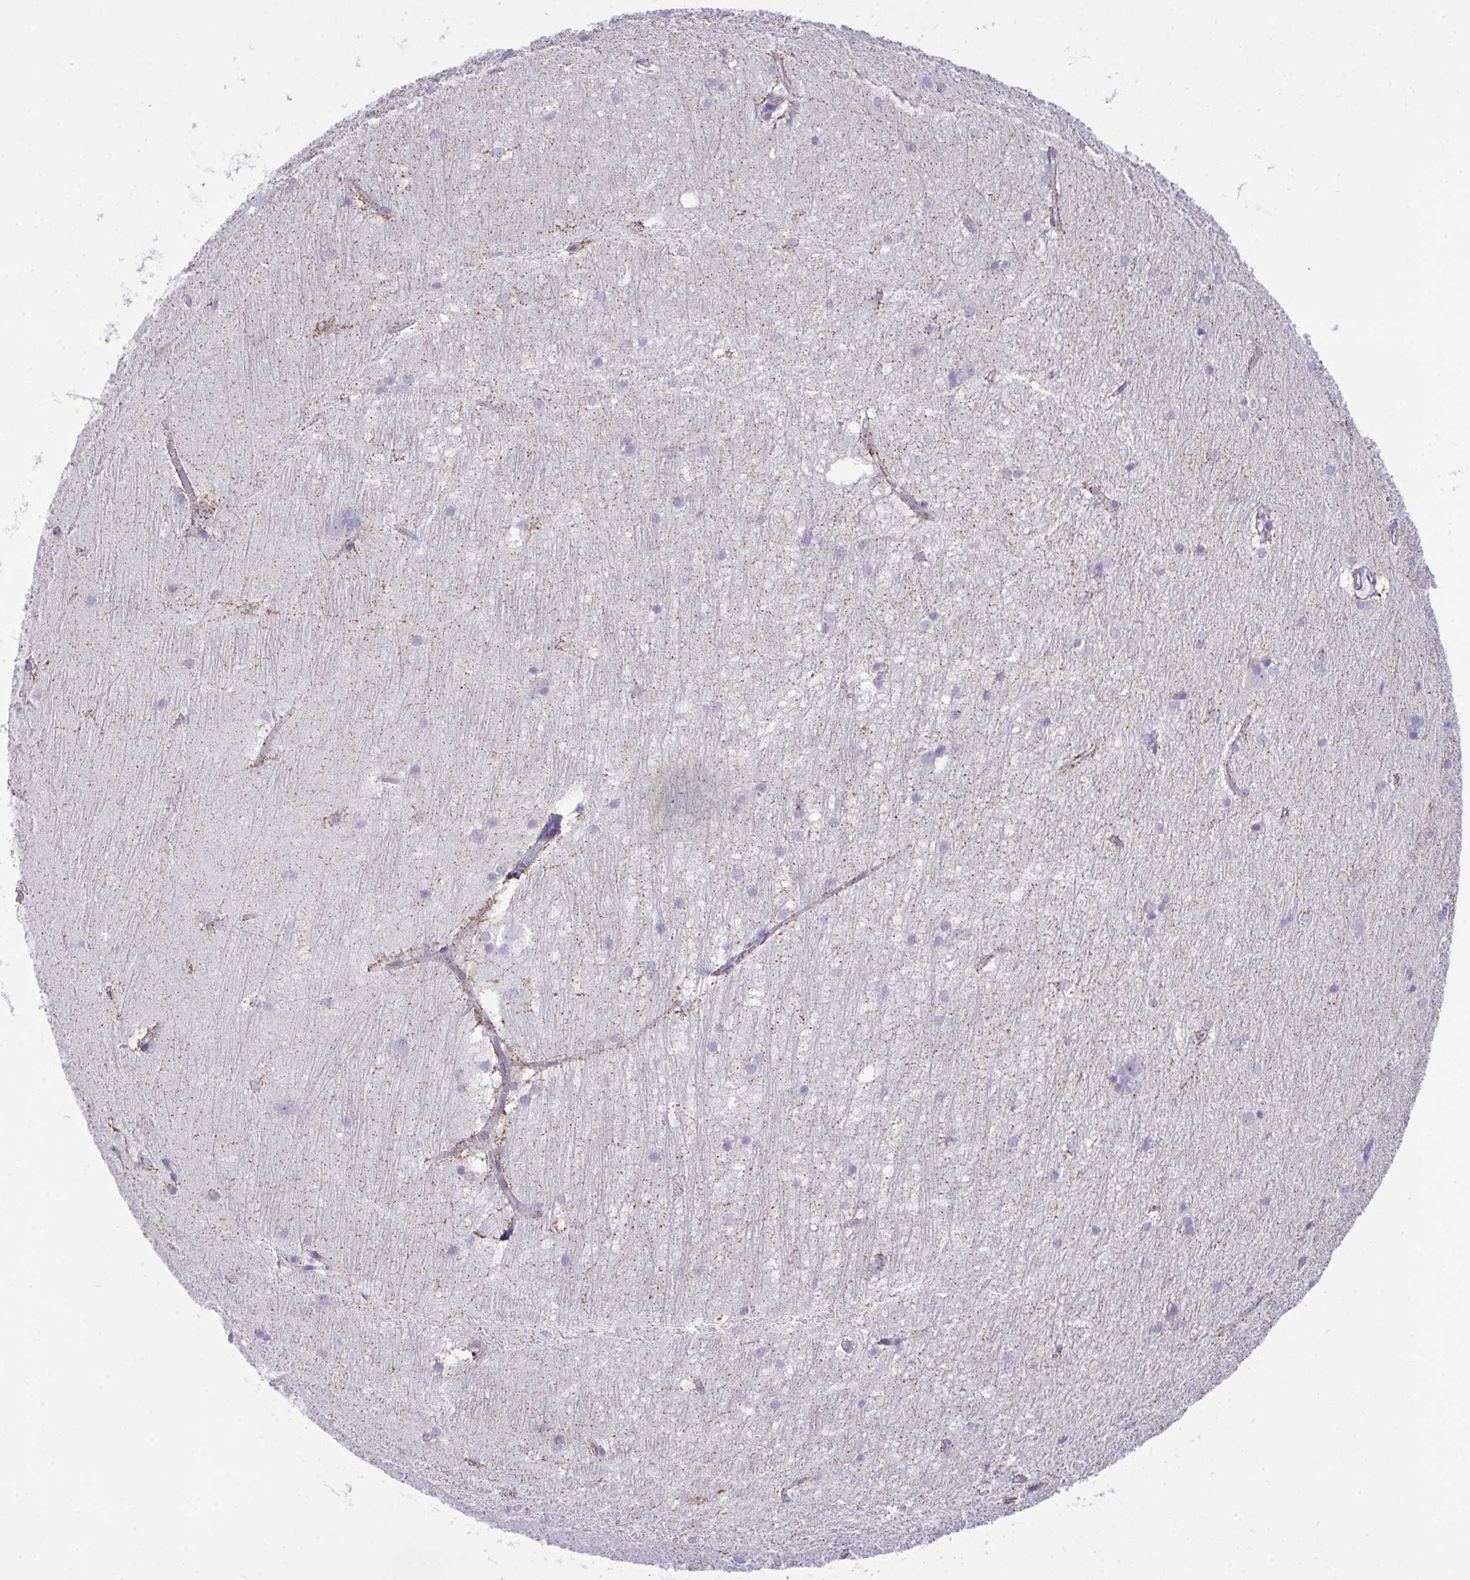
{"staining": {"intensity": "moderate", "quantity": "<25%", "location": "cytoplasmic/membranous"}, "tissue": "hippocampus", "cell_type": "Glial cells", "image_type": "normal", "snomed": [{"axis": "morphology", "description": "Normal tissue, NOS"}, {"axis": "topography", "description": "Cerebral cortex"}, {"axis": "topography", "description": "Hippocampus"}], "caption": "Human hippocampus stained with a protein marker reveals moderate staining in glial cells.", "gene": "PLA2G12B", "patient": {"sex": "female", "age": 19}}